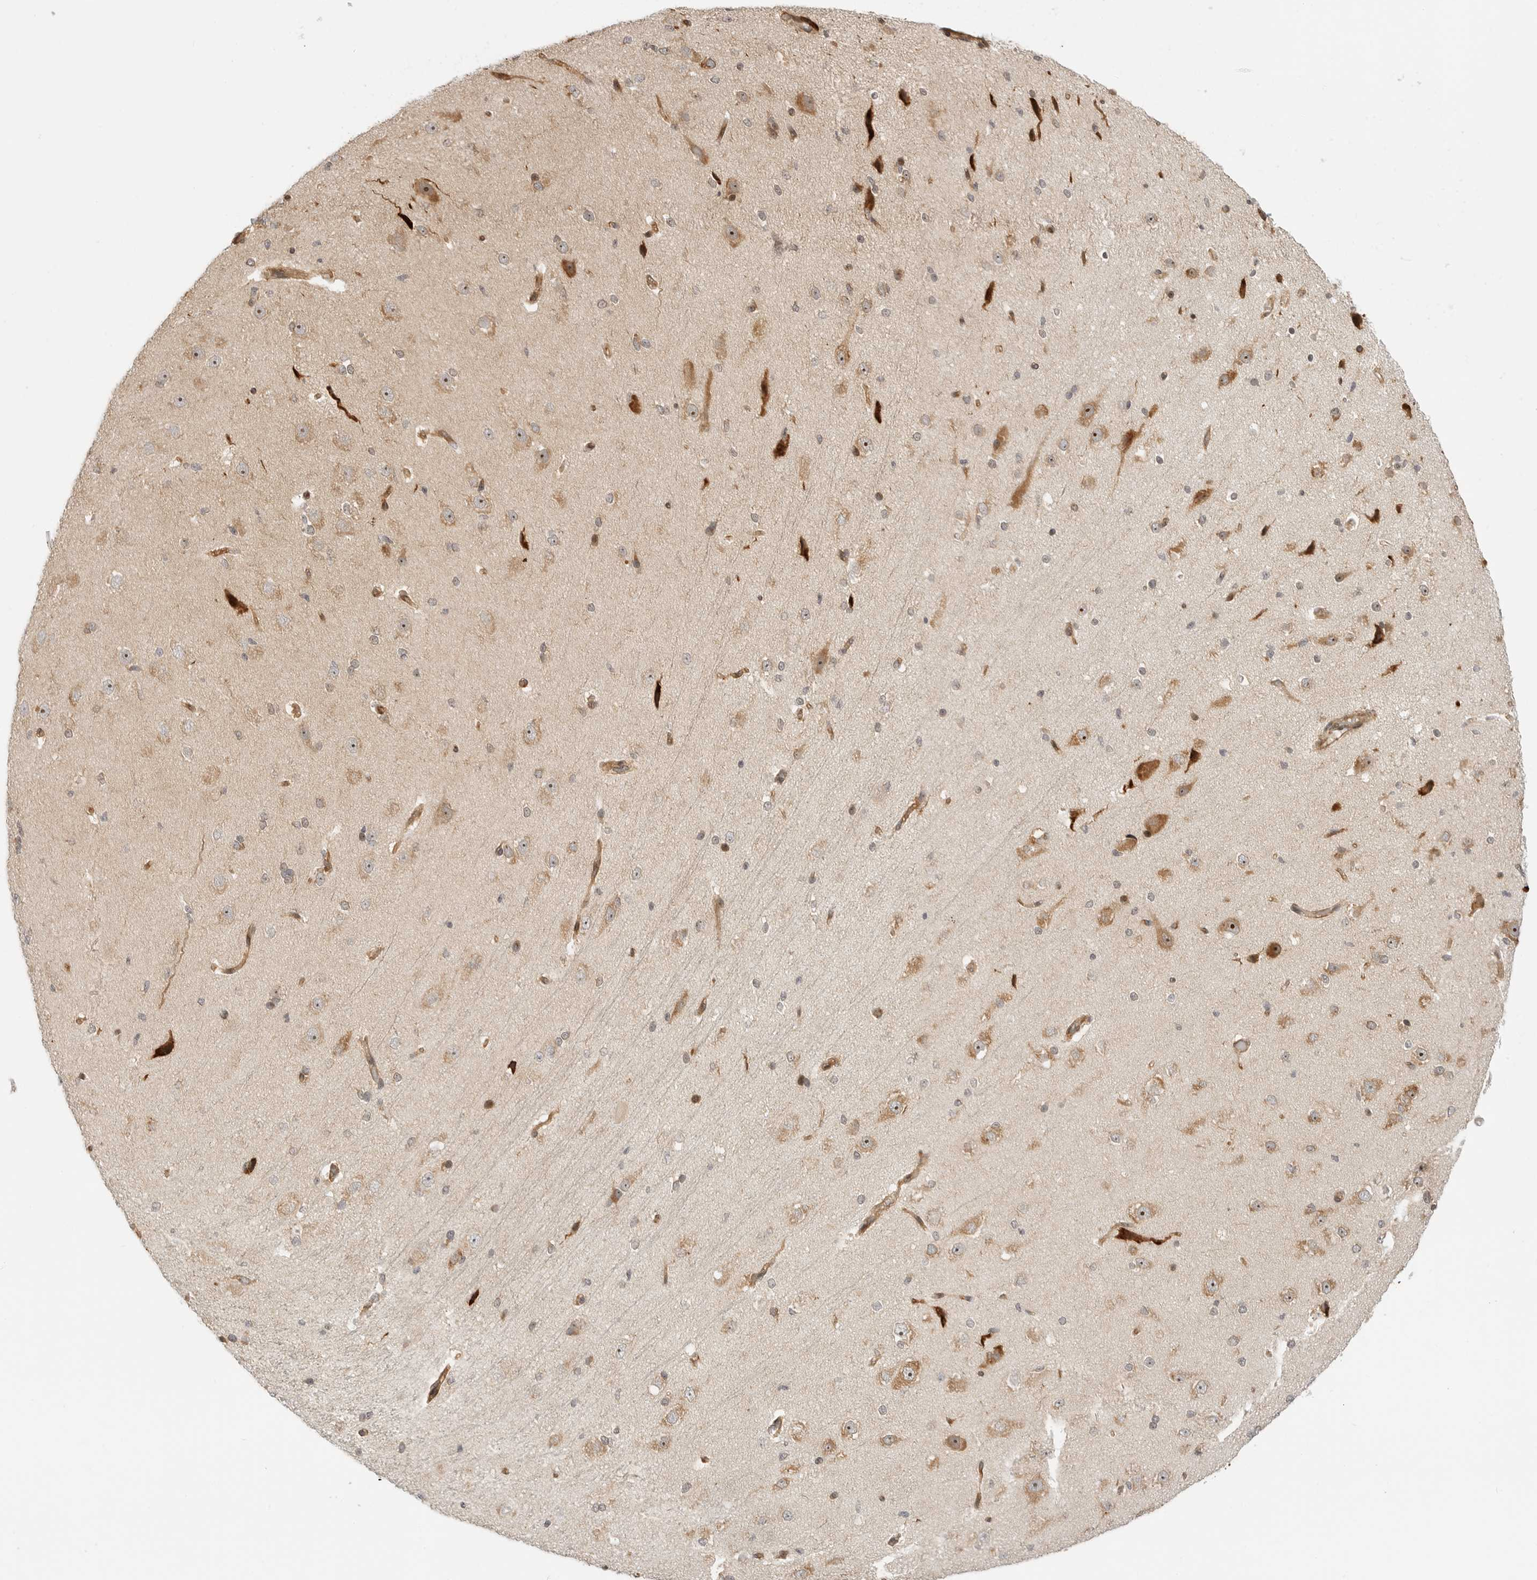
{"staining": {"intensity": "weak", "quantity": "25%-75%", "location": "cytoplasmic/membranous"}, "tissue": "cerebral cortex", "cell_type": "Endothelial cells", "image_type": "normal", "snomed": [{"axis": "morphology", "description": "Normal tissue, NOS"}, {"axis": "morphology", "description": "Developmental malformation"}, {"axis": "topography", "description": "Cerebral cortex"}], "caption": "DAB (3,3'-diaminobenzidine) immunohistochemical staining of normal cerebral cortex displays weak cytoplasmic/membranous protein expression in about 25%-75% of endothelial cells.", "gene": "DSCC1", "patient": {"sex": "female", "age": 30}}